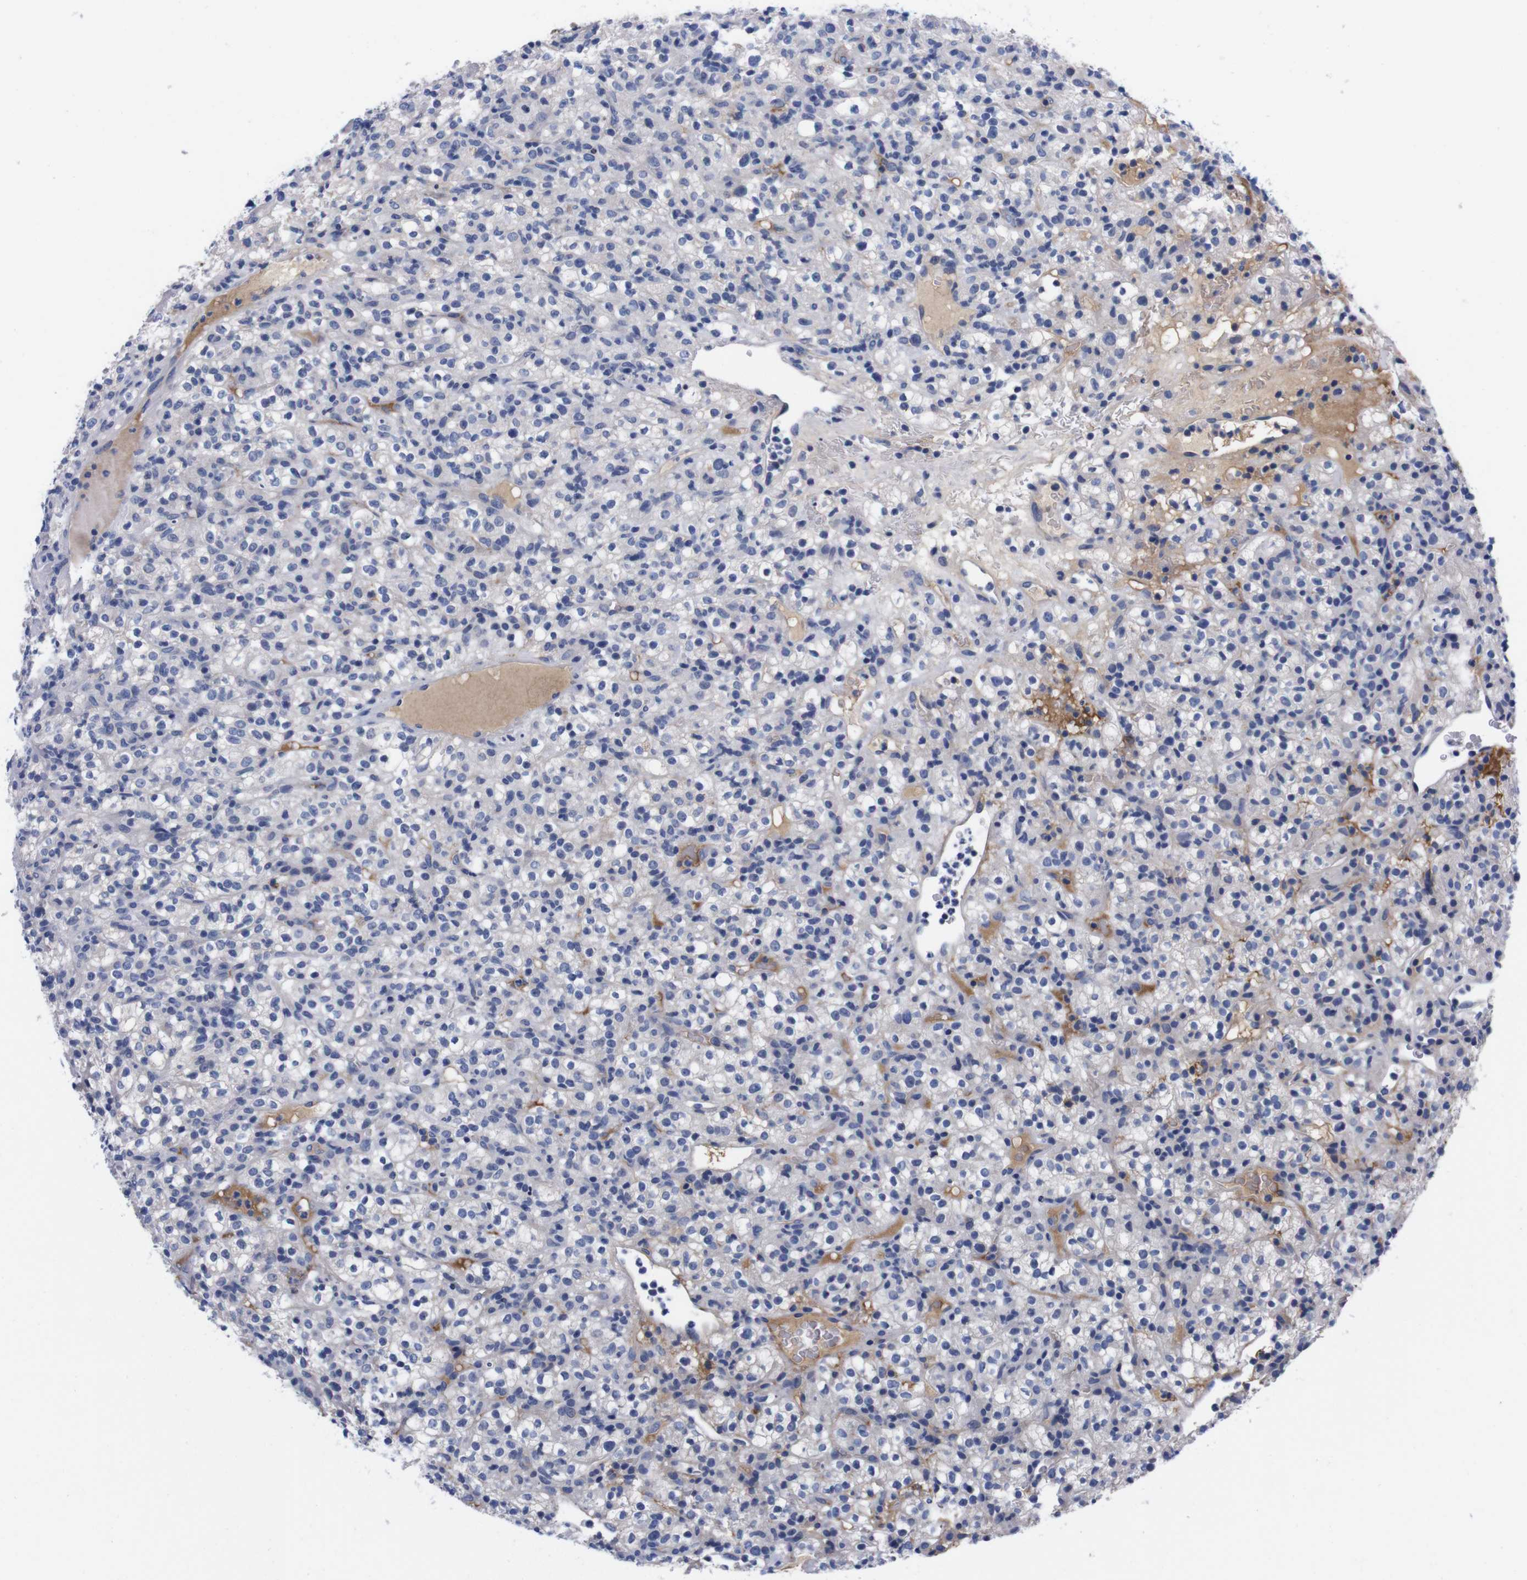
{"staining": {"intensity": "negative", "quantity": "none", "location": "none"}, "tissue": "renal cancer", "cell_type": "Tumor cells", "image_type": "cancer", "snomed": [{"axis": "morphology", "description": "Normal tissue, NOS"}, {"axis": "morphology", "description": "Adenocarcinoma, NOS"}, {"axis": "topography", "description": "Kidney"}], "caption": "IHC histopathology image of renal adenocarcinoma stained for a protein (brown), which shows no staining in tumor cells.", "gene": "FAM210A", "patient": {"sex": "female", "age": 72}}